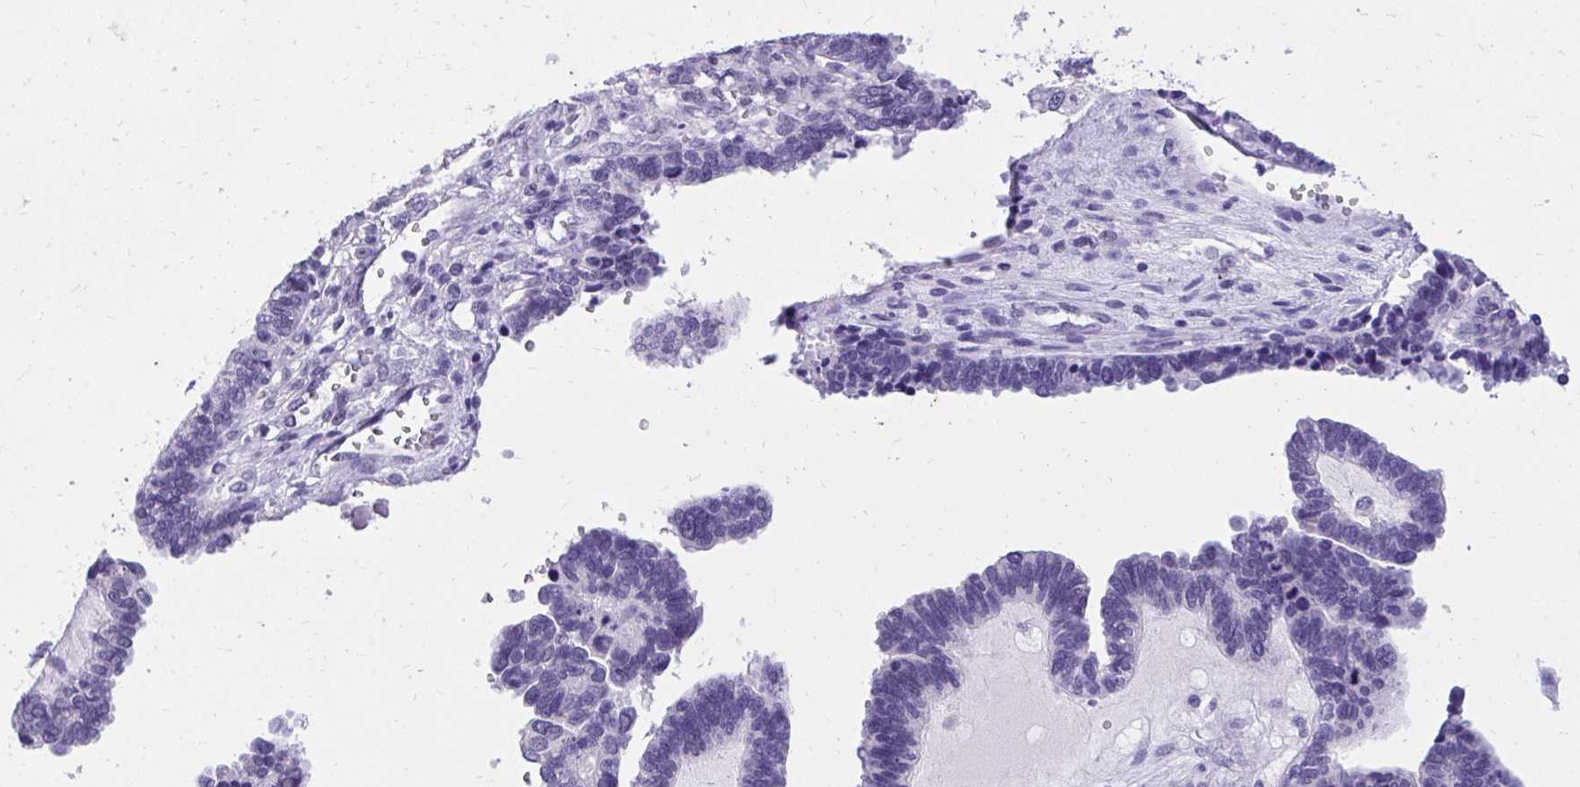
{"staining": {"intensity": "negative", "quantity": "none", "location": "none"}, "tissue": "ovarian cancer", "cell_type": "Tumor cells", "image_type": "cancer", "snomed": [{"axis": "morphology", "description": "Cystadenocarcinoma, serous, NOS"}, {"axis": "topography", "description": "Ovary"}], "caption": "An immunohistochemistry micrograph of ovarian serous cystadenocarcinoma is shown. There is no staining in tumor cells of ovarian serous cystadenocarcinoma.", "gene": "KLK1", "patient": {"sex": "female", "age": 51}}